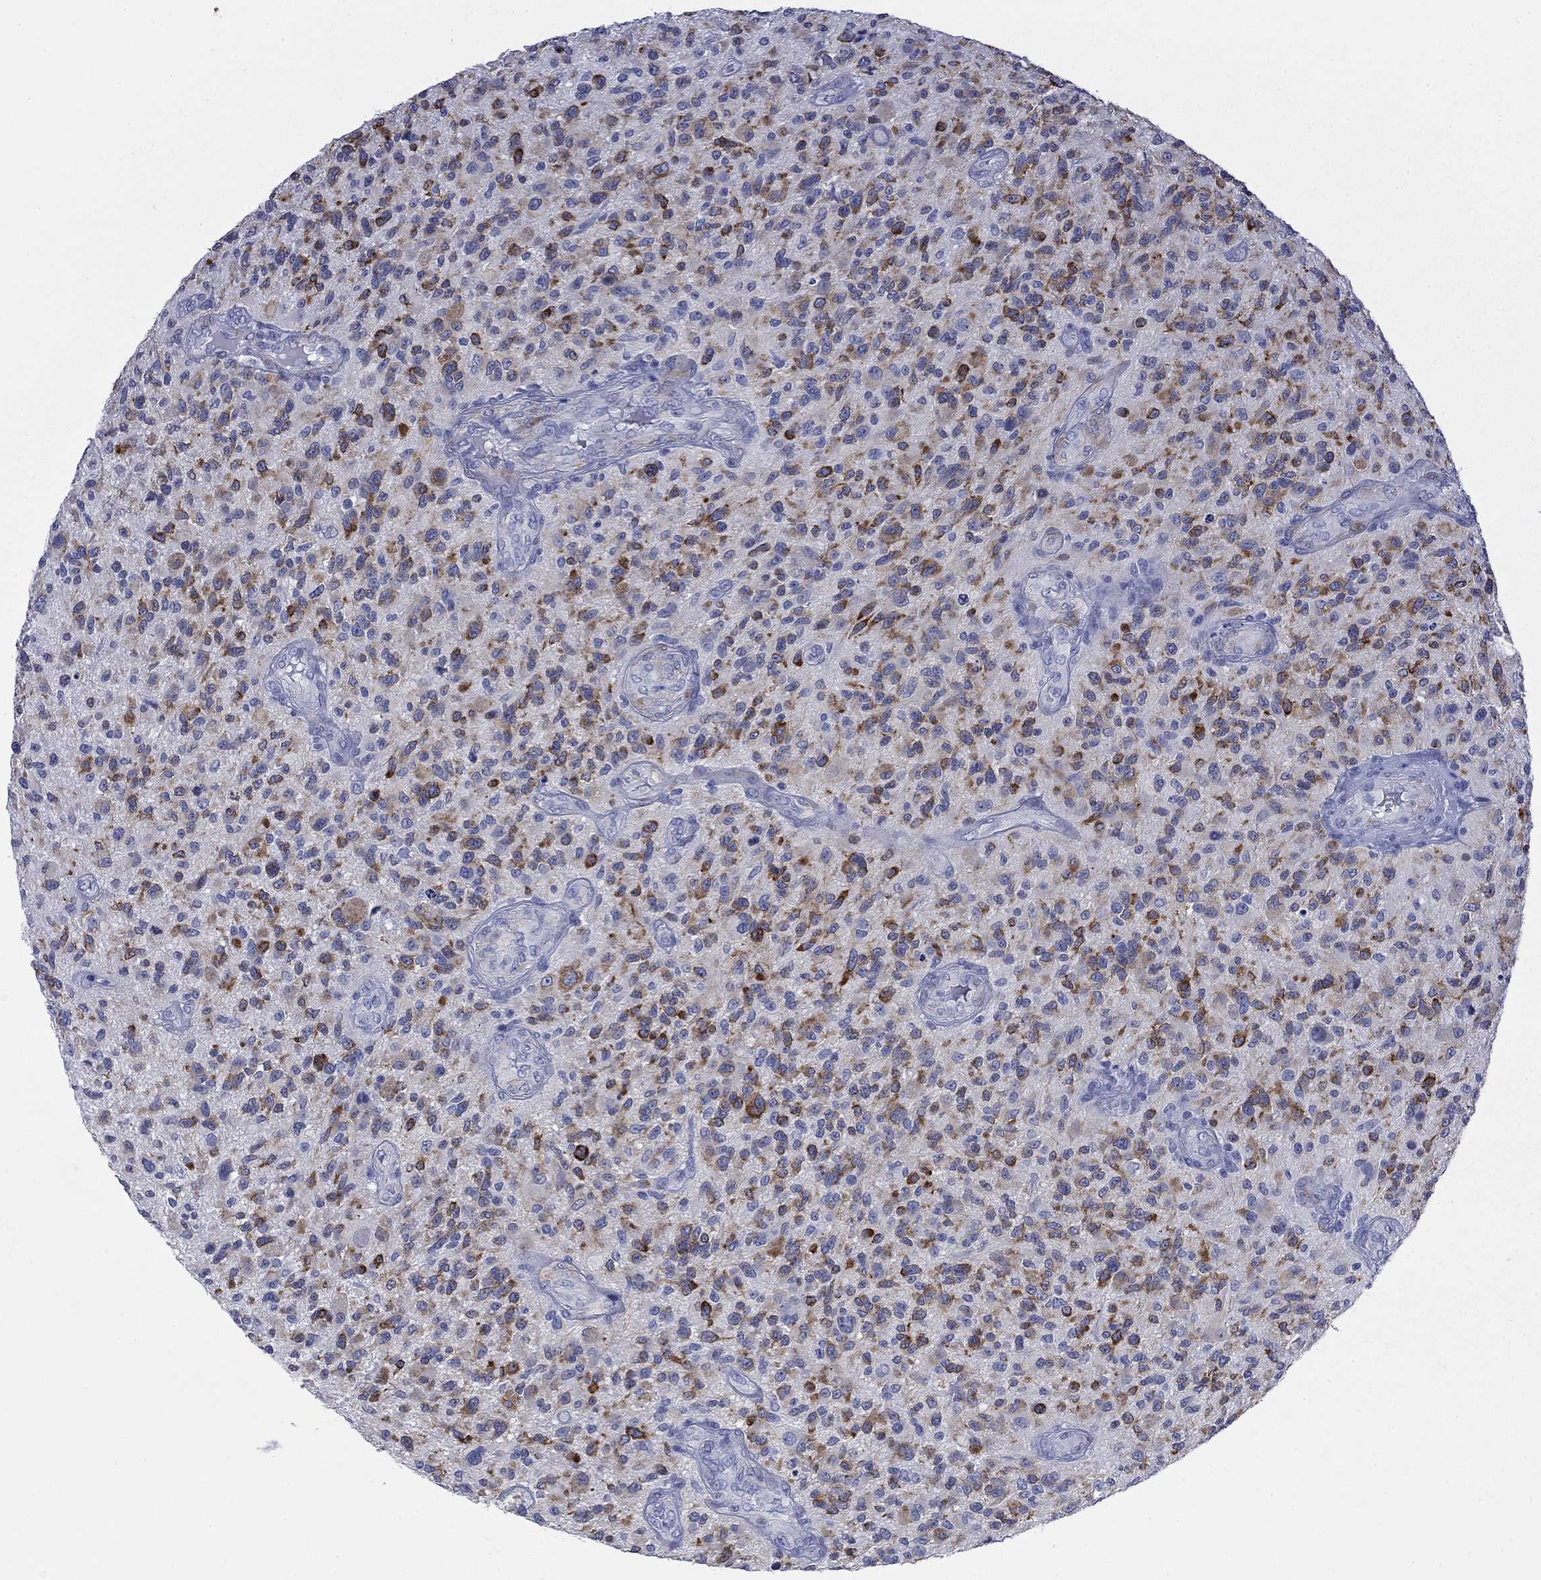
{"staining": {"intensity": "strong", "quantity": "<25%", "location": "cytoplasmic/membranous"}, "tissue": "glioma", "cell_type": "Tumor cells", "image_type": "cancer", "snomed": [{"axis": "morphology", "description": "Glioma, malignant, High grade"}, {"axis": "topography", "description": "Brain"}], "caption": "Glioma stained for a protein shows strong cytoplasmic/membranous positivity in tumor cells.", "gene": "IGF2BP3", "patient": {"sex": "male", "age": 47}}